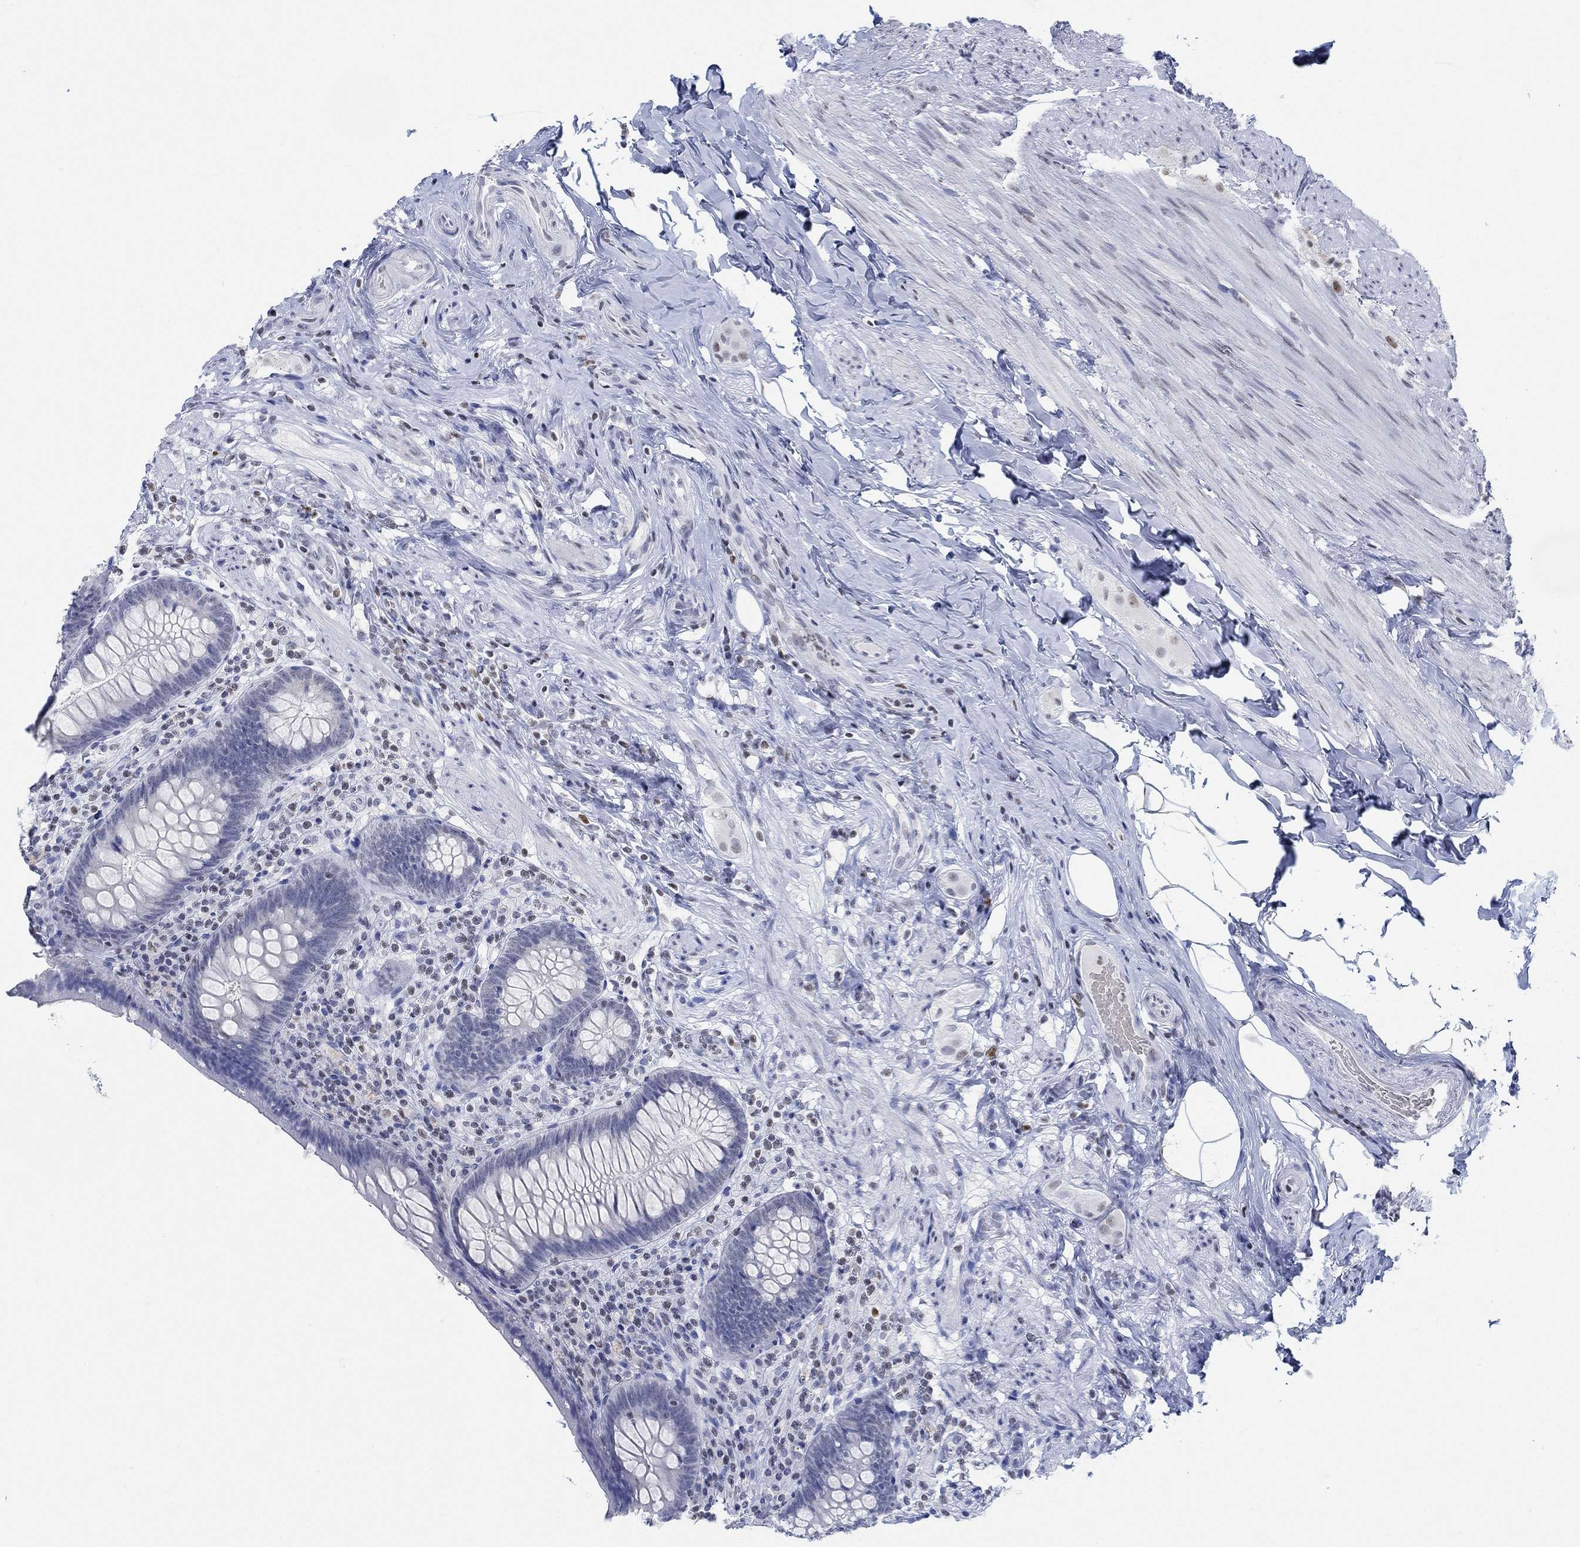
{"staining": {"intensity": "negative", "quantity": "none", "location": "none"}, "tissue": "appendix", "cell_type": "Glandular cells", "image_type": "normal", "snomed": [{"axis": "morphology", "description": "Normal tissue, NOS"}, {"axis": "topography", "description": "Appendix"}], "caption": "Glandular cells are negative for brown protein staining in normal appendix.", "gene": "PPP1R17", "patient": {"sex": "male", "age": 47}}